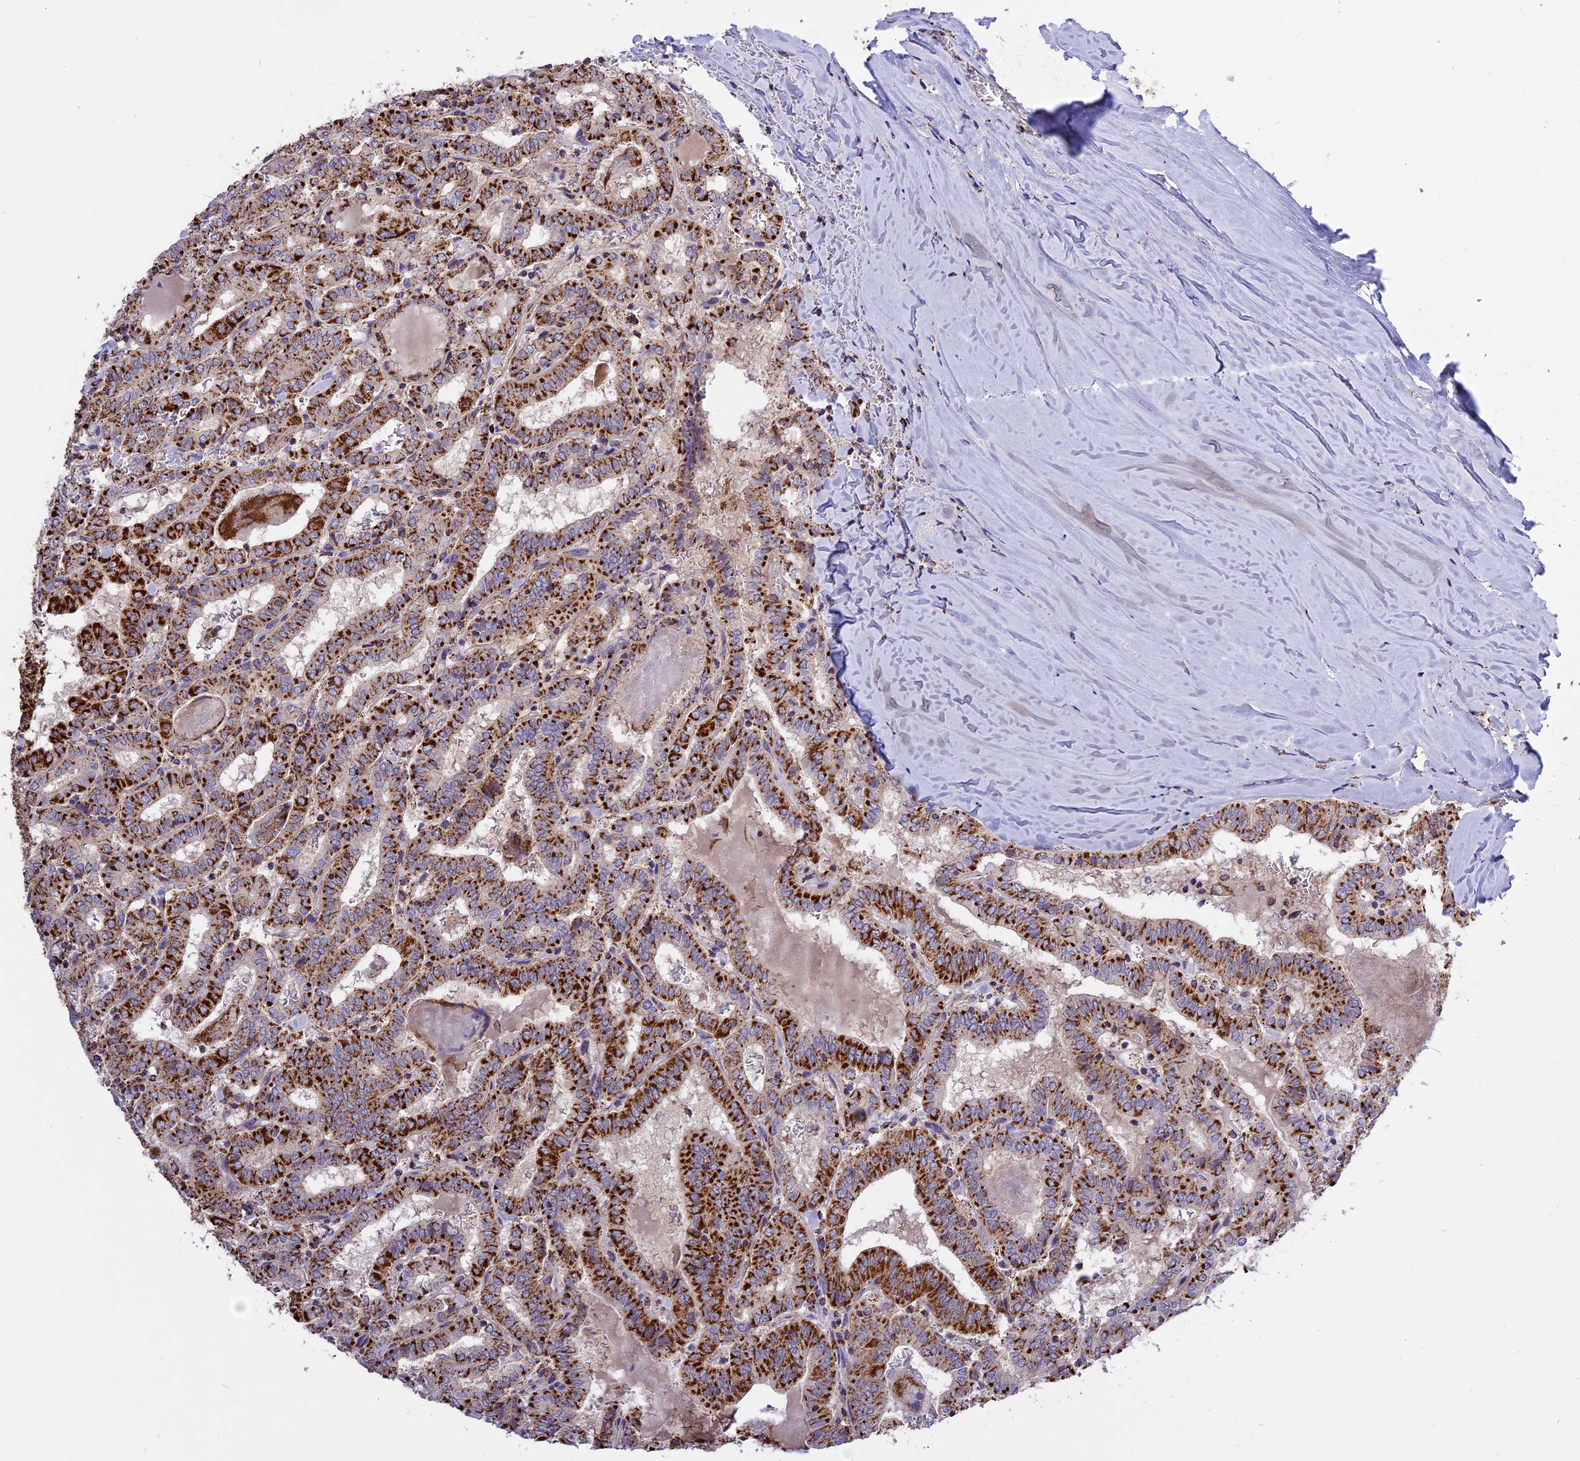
{"staining": {"intensity": "strong", "quantity": ">75%", "location": "cytoplasmic/membranous"}, "tissue": "thyroid cancer", "cell_type": "Tumor cells", "image_type": "cancer", "snomed": [{"axis": "morphology", "description": "Papillary adenocarcinoma, NOS"}, {"axis": "topography", "description": "Thyroid gland"}], "caption": "IHC of thyroid cancer reveals high levels of strong cytoplasmic/membranous positivity in approximately >75% of tumor cells.", "gene": "TTC4", "patient": {"sex": "female", "age": 72}}